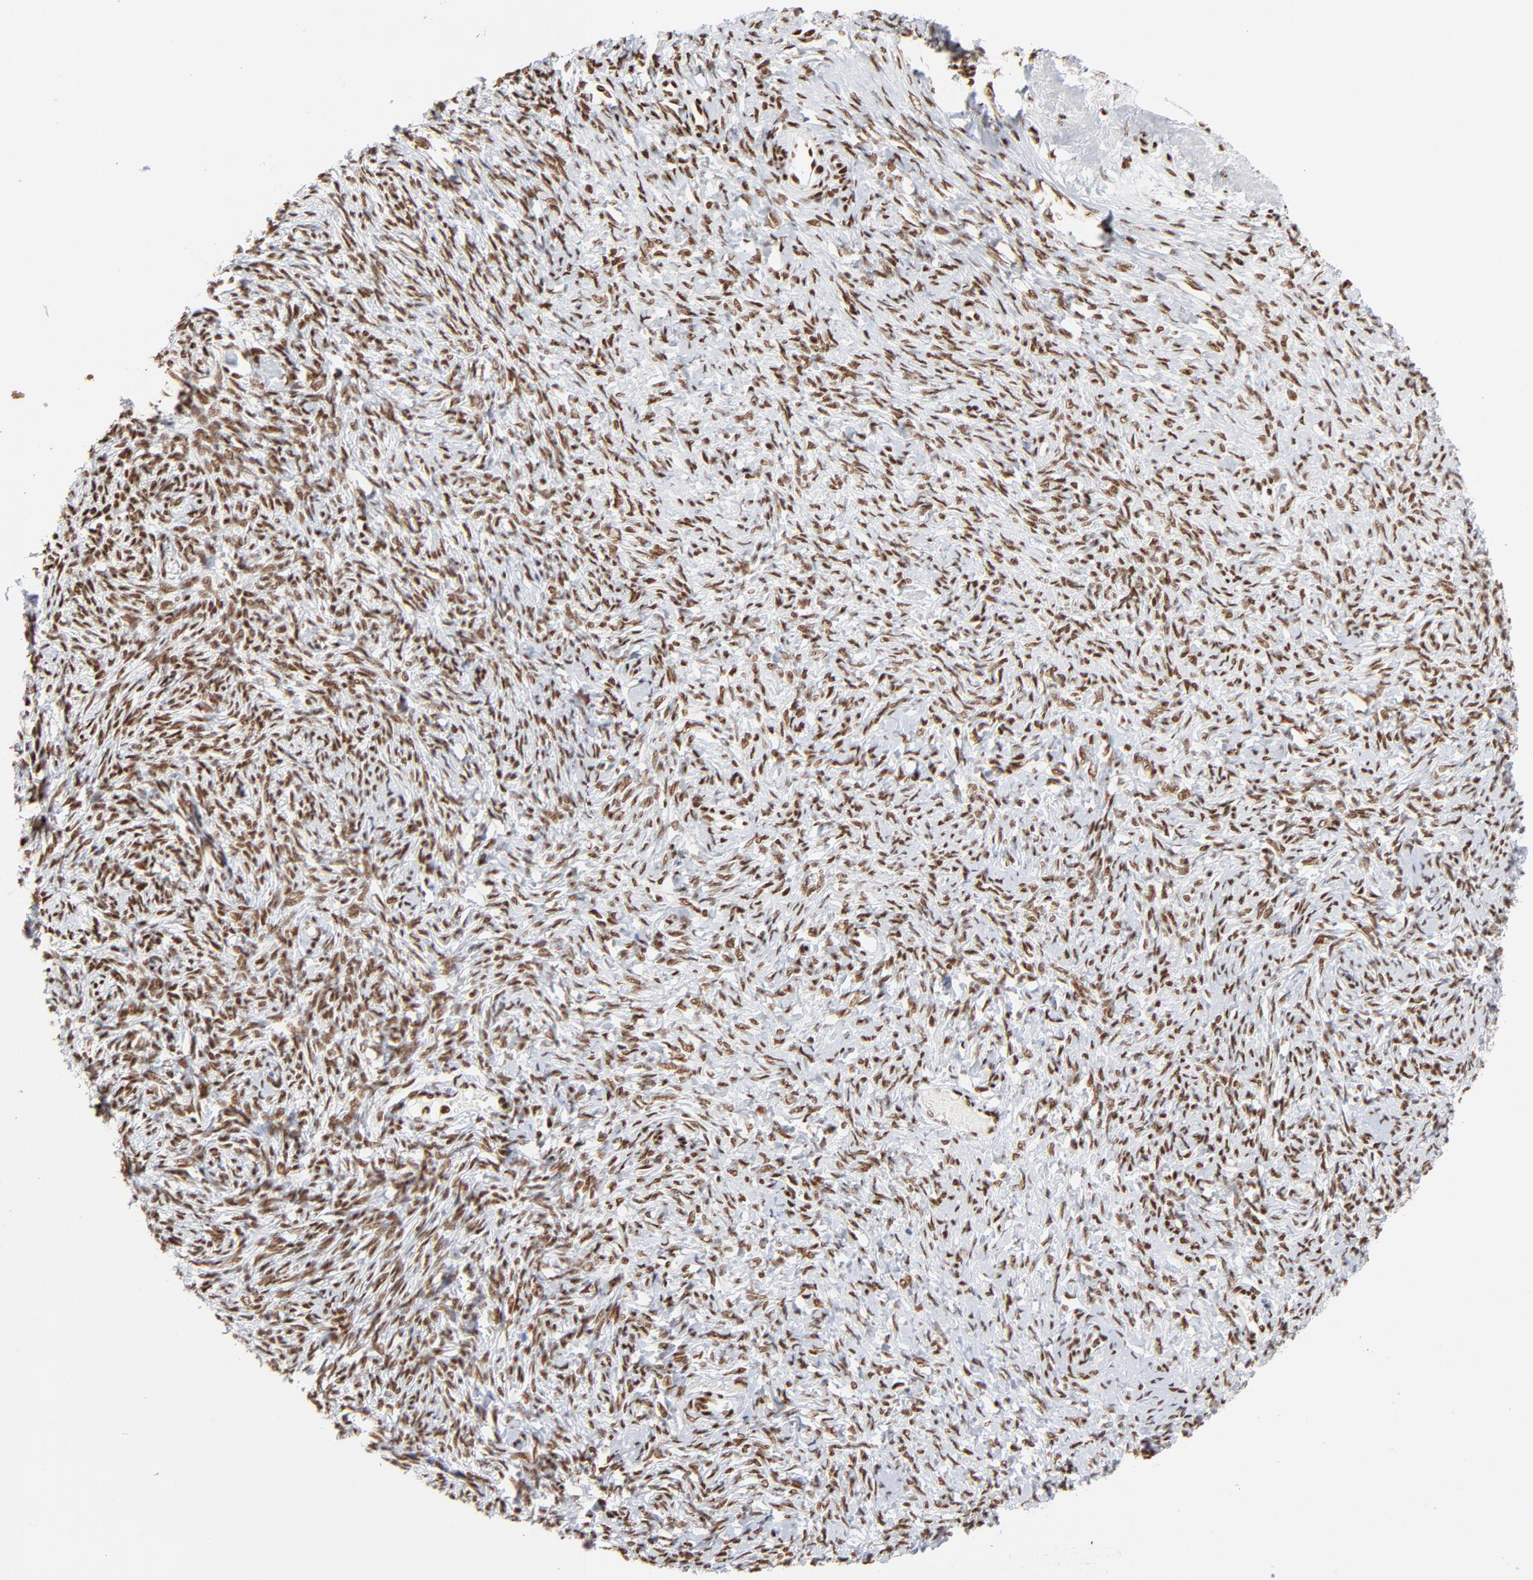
{"staining": {"intensity": "strong", "quantity": ">75%", "location": "nuclear"}, "tissue": "ovarian cancer", "cell_type": "Tumor cells", "image_type": "cancer", "snomed": [{"axis": "morphology", "description": "Normal tissue, NOS"}, {"axis": "morphology", "description": "Cystadenocarcinoma, serous, NOS"}, {"axis": "topography", "description": "Ovary"}], "caption": "Ovarian cancer (serous cystadenocarcinoma) tissue reveals strong nuclear staining in about >75% of tumor cells (DAB (3,3'-diaminobenzidine) IHC, brown staining for protein, blue staining for nuclei).", "gene": "CREB1", "patient": {"sex": "female", "age": 62}}